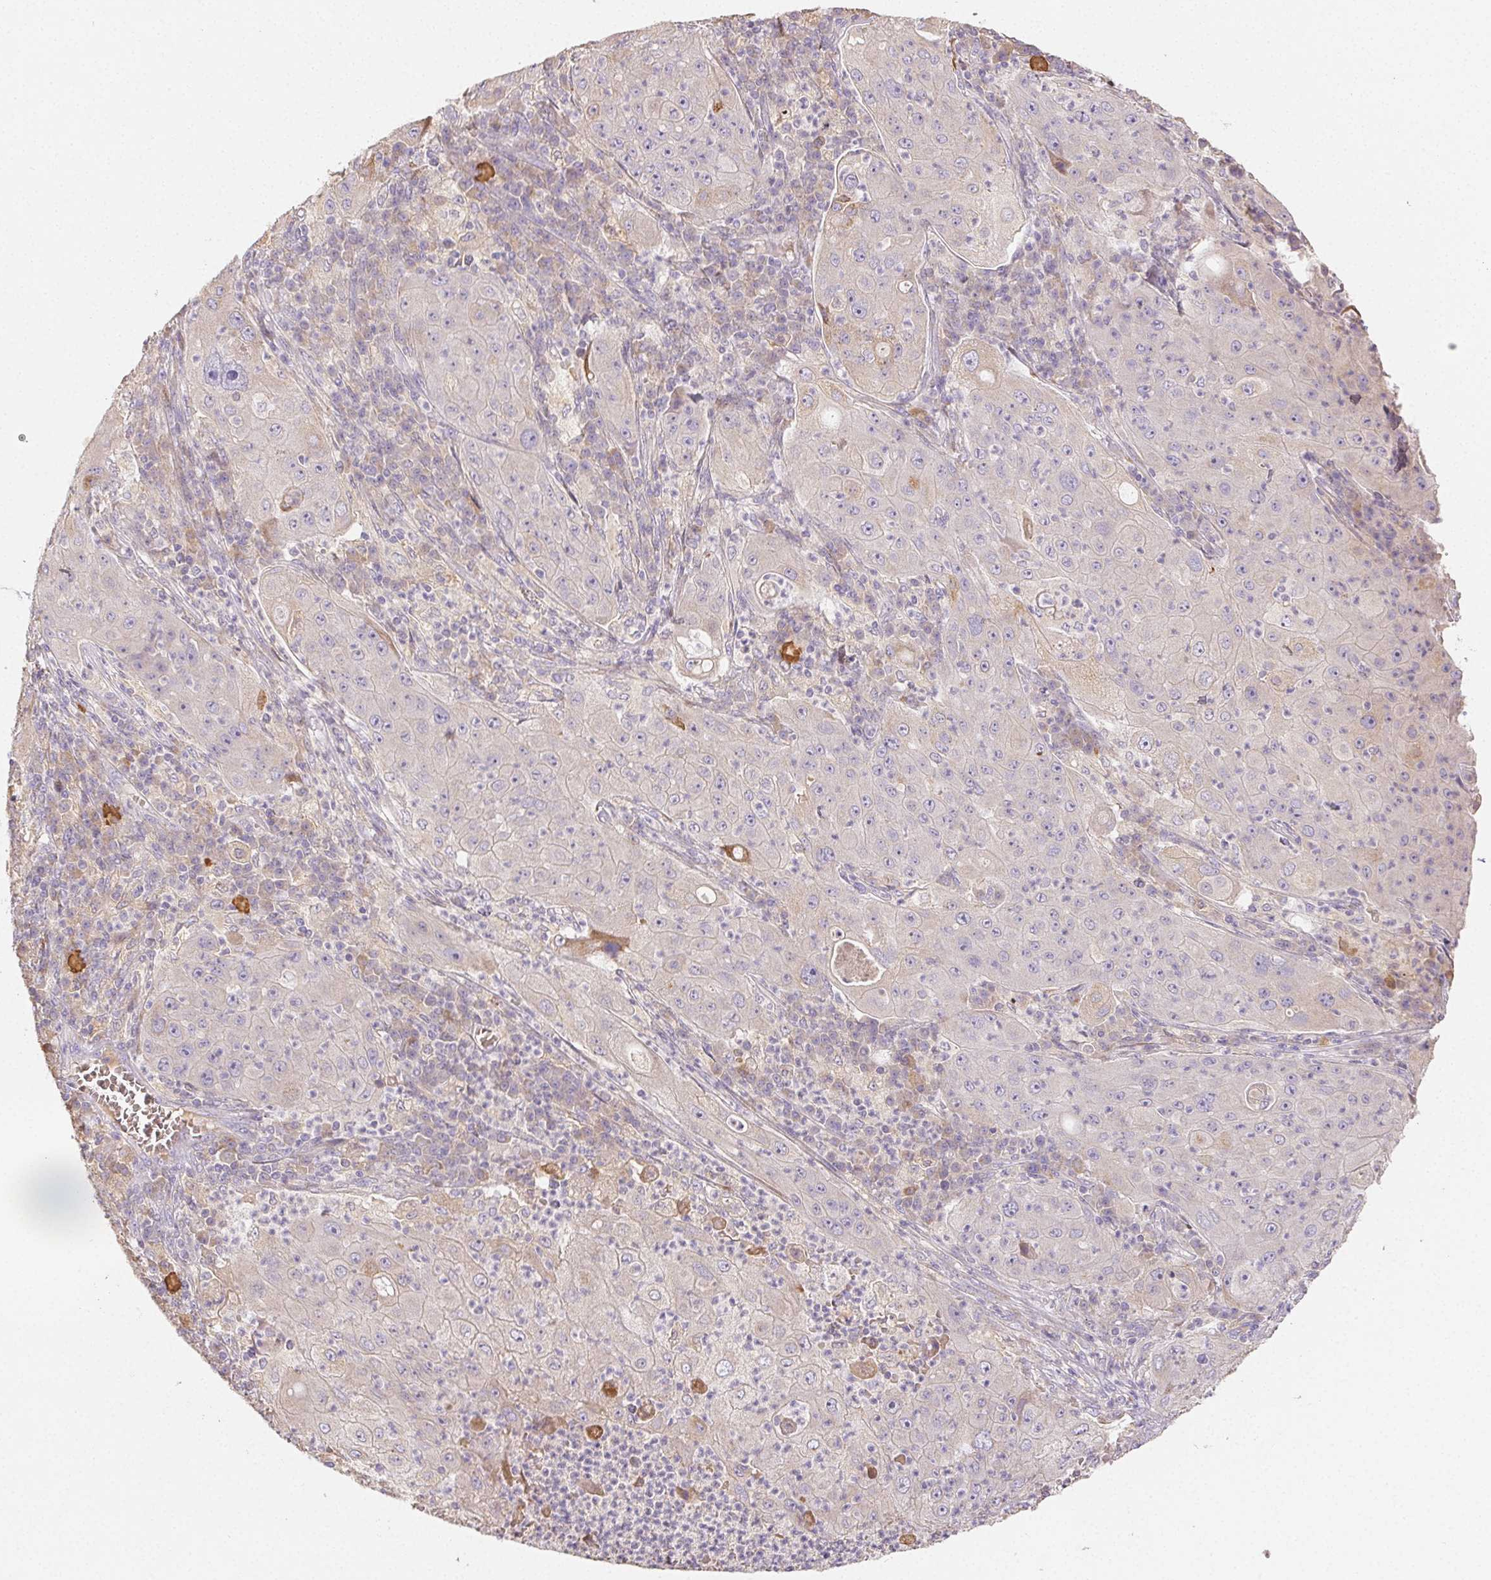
{"staining": {"intensity": "negative", "quantity": "none", "location": "none"}, "tissue": "lung cancer", "cell_type": "Tumor cells", "image_type": "cancer", "snomed": [{"axis": "morphology", "description": "Squamous cell carcinoma, NOS"}, {"axis": "topography", "description": "Lung"}], "caption": "Lung cancer (squamous cell carcinoma) stained for a protein using IHC displays no expression tumor cells.", "gene": "ACVR1B", "patient": {"sex": "female", "age": 59}}